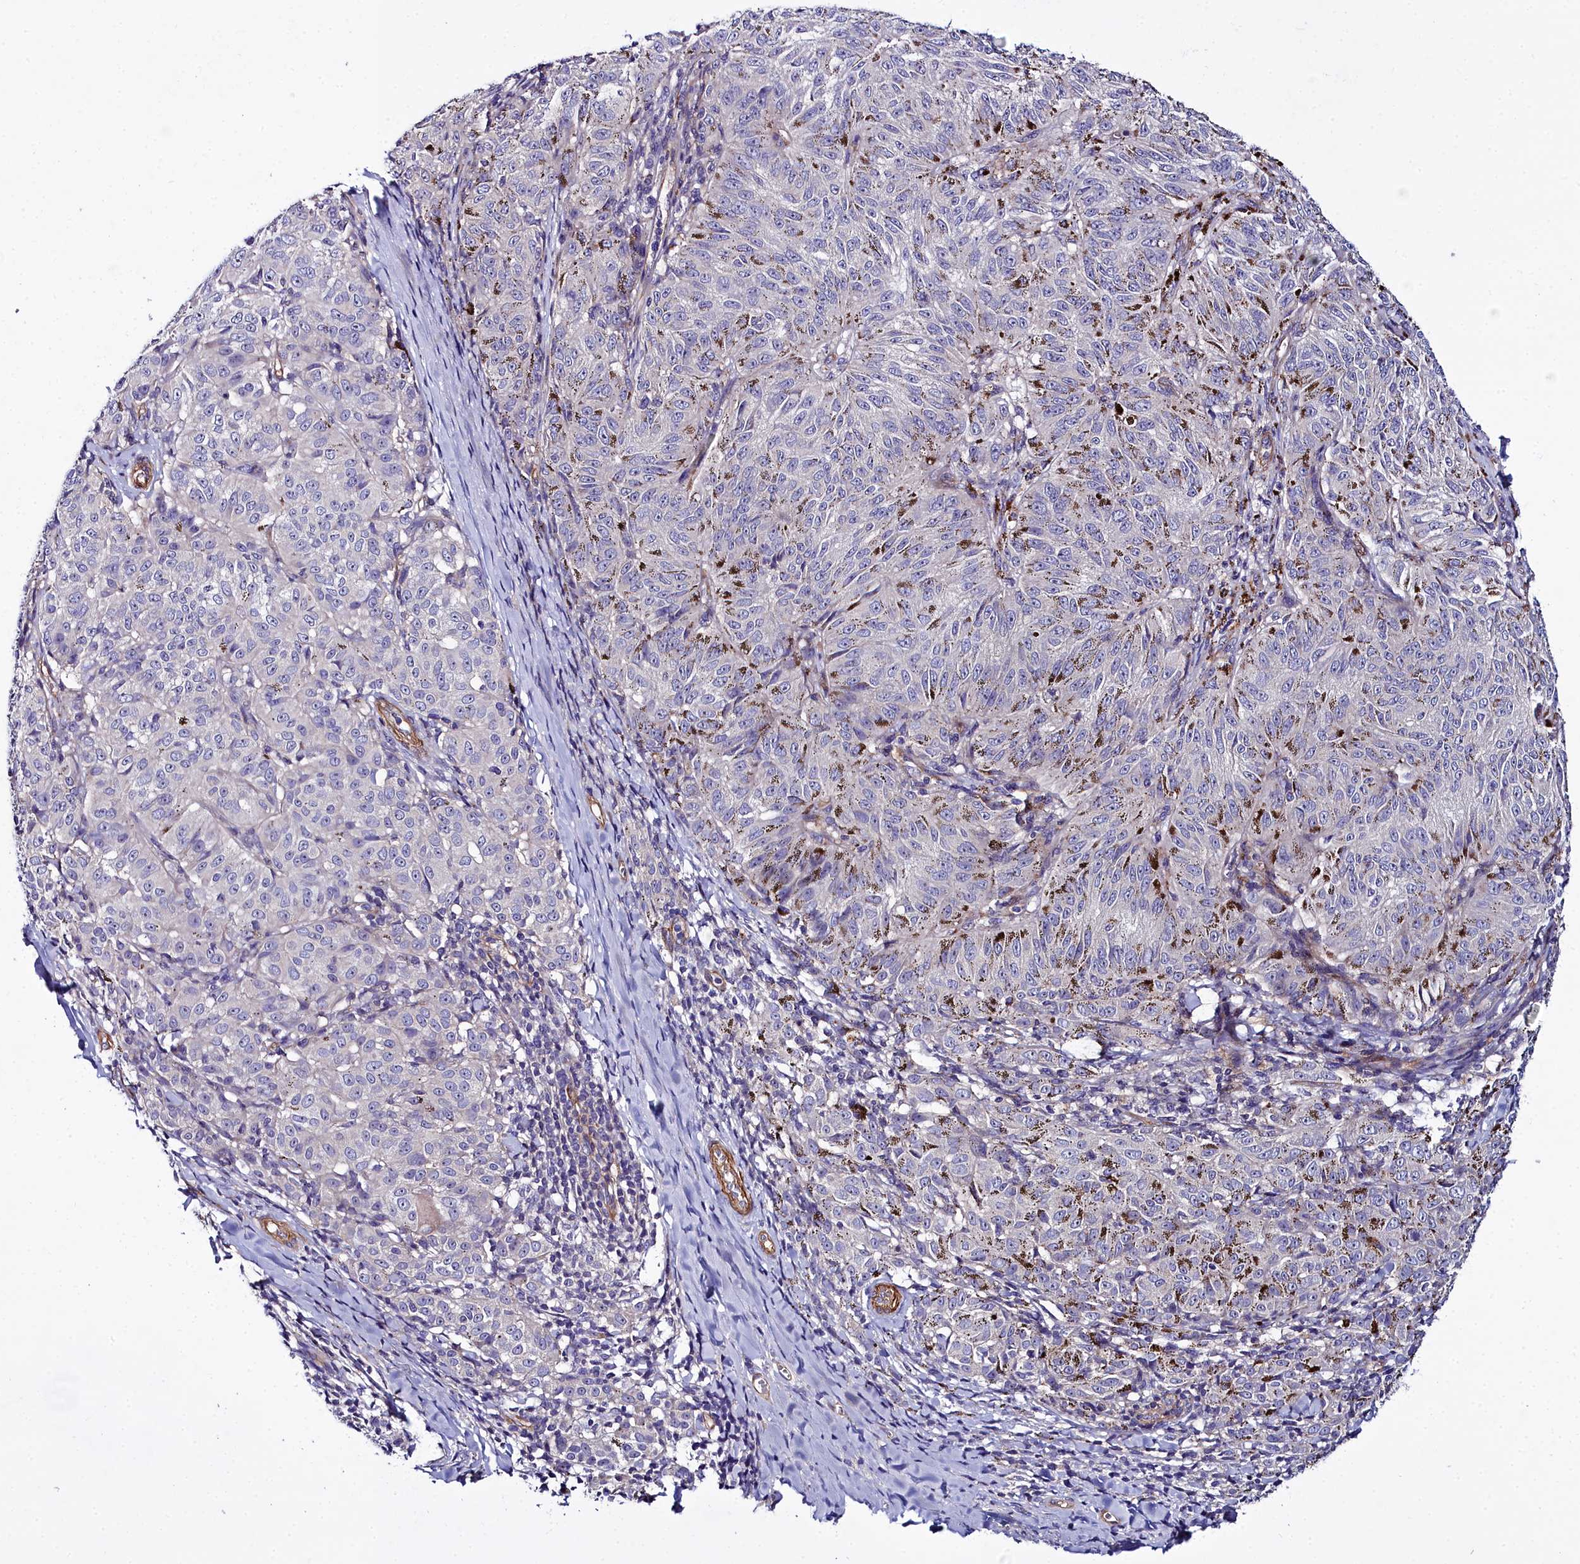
{"staining": {"intensity": "negative", "quantity": "none", "location": "none"}, "tissue": "melanoma", "cell_type": "Tumor cells", "image_type": "cancer", "snomed": [{"axis": "morphology", "description": "Malignant melanoma, NOS"}, {"axis": "topography", "description": "Skin"}], "caption": "Tumor cells show no significant protein expression in melanoma.", "gene": "FADS3", "patient": {"sex": "female", "age": 72}}